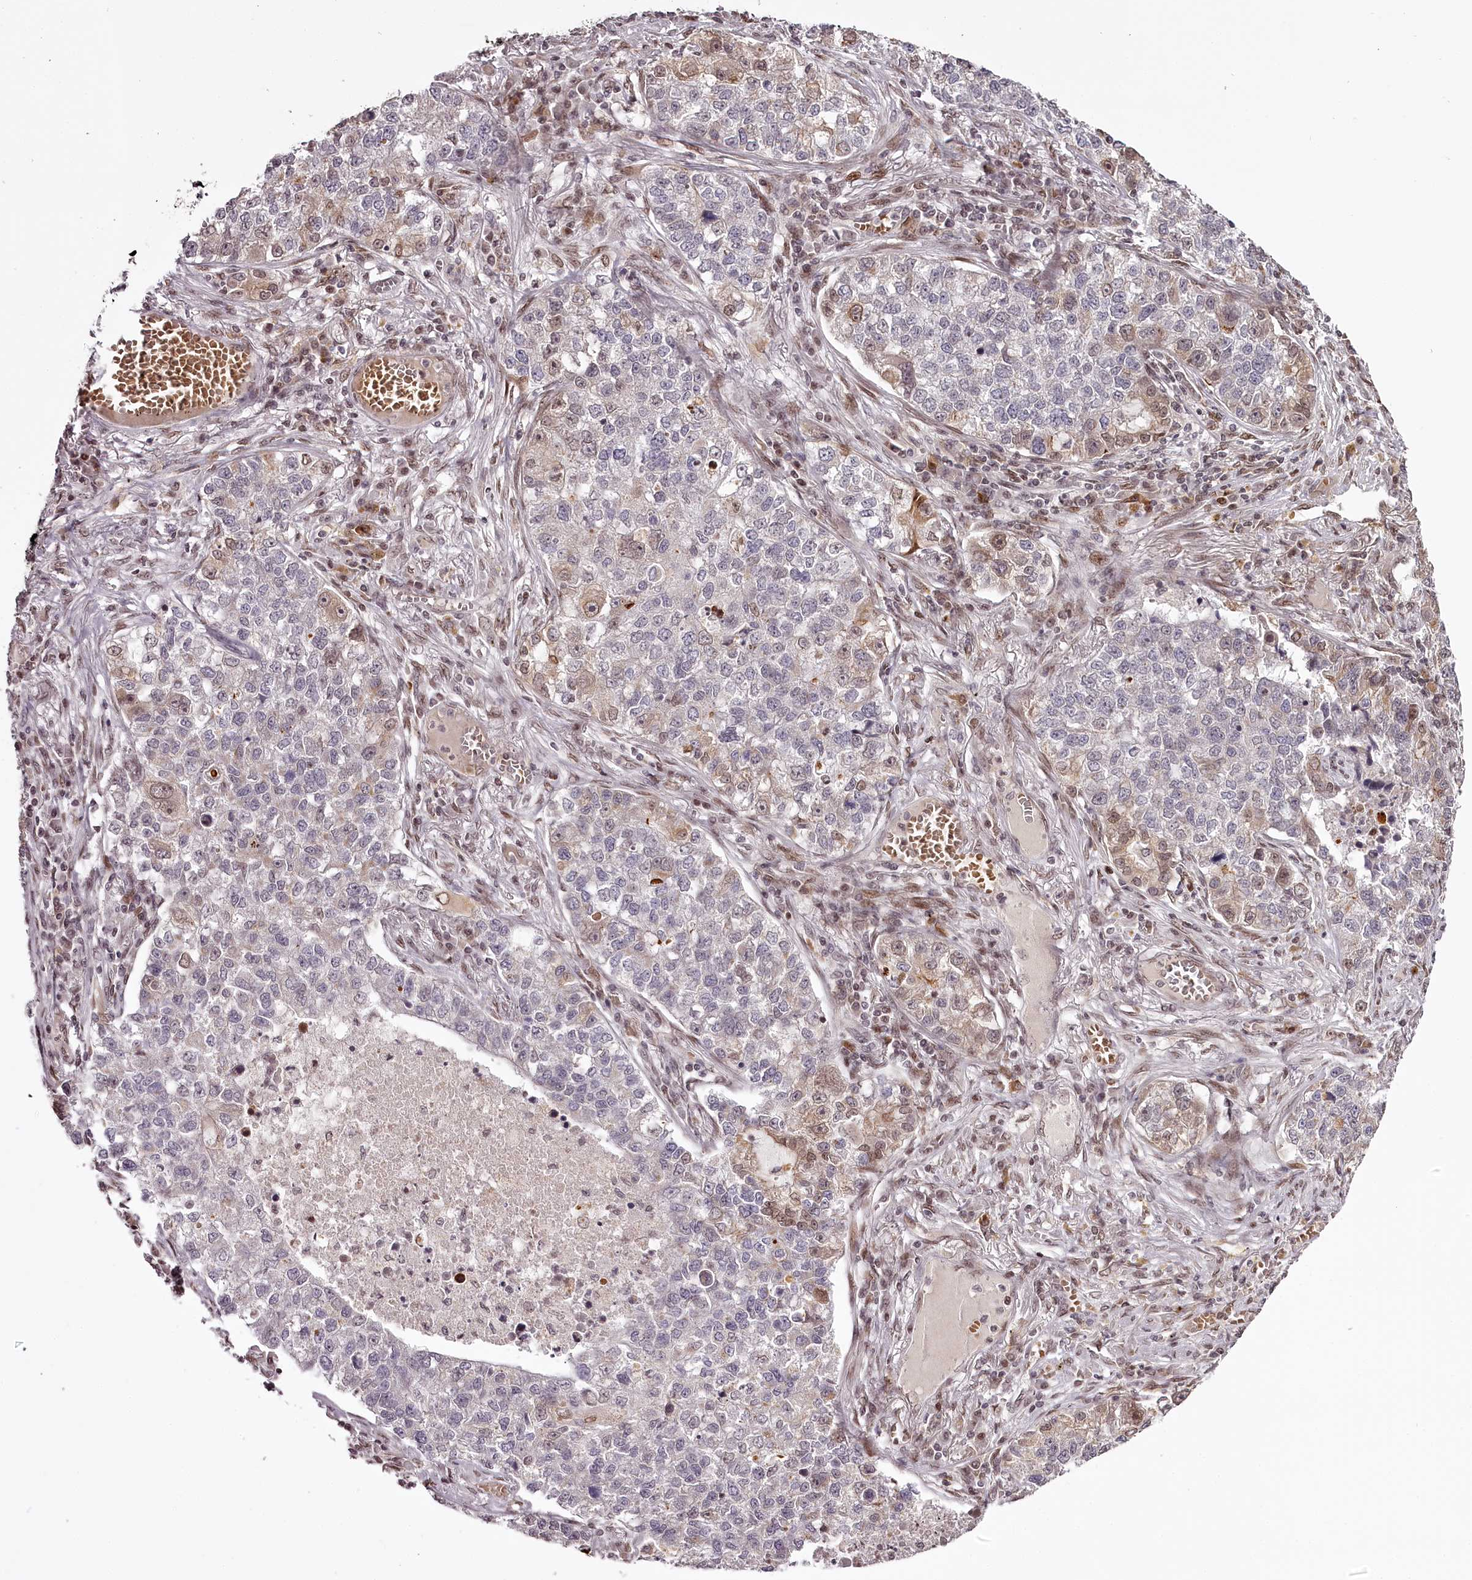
{"staining": {"intensity": "weak", "quantity": "<25%", "location": "nuclear"}, "tissue": "lung cancer", "cell_type": "Tumor cells", "image_type": "cancer", "snomed": [{"axis": "morphology", "description": "Adenocarcinoma, NOS"}, {"axis": "topography", "description": "Lung"}], "caption": "Human adenocarcinoma (lung) stained for a protein using immunohistochemistry reveals no positivity in tumor cells.", "gene": "THYN1", "patient": {"sex": "male", "age": 49}}